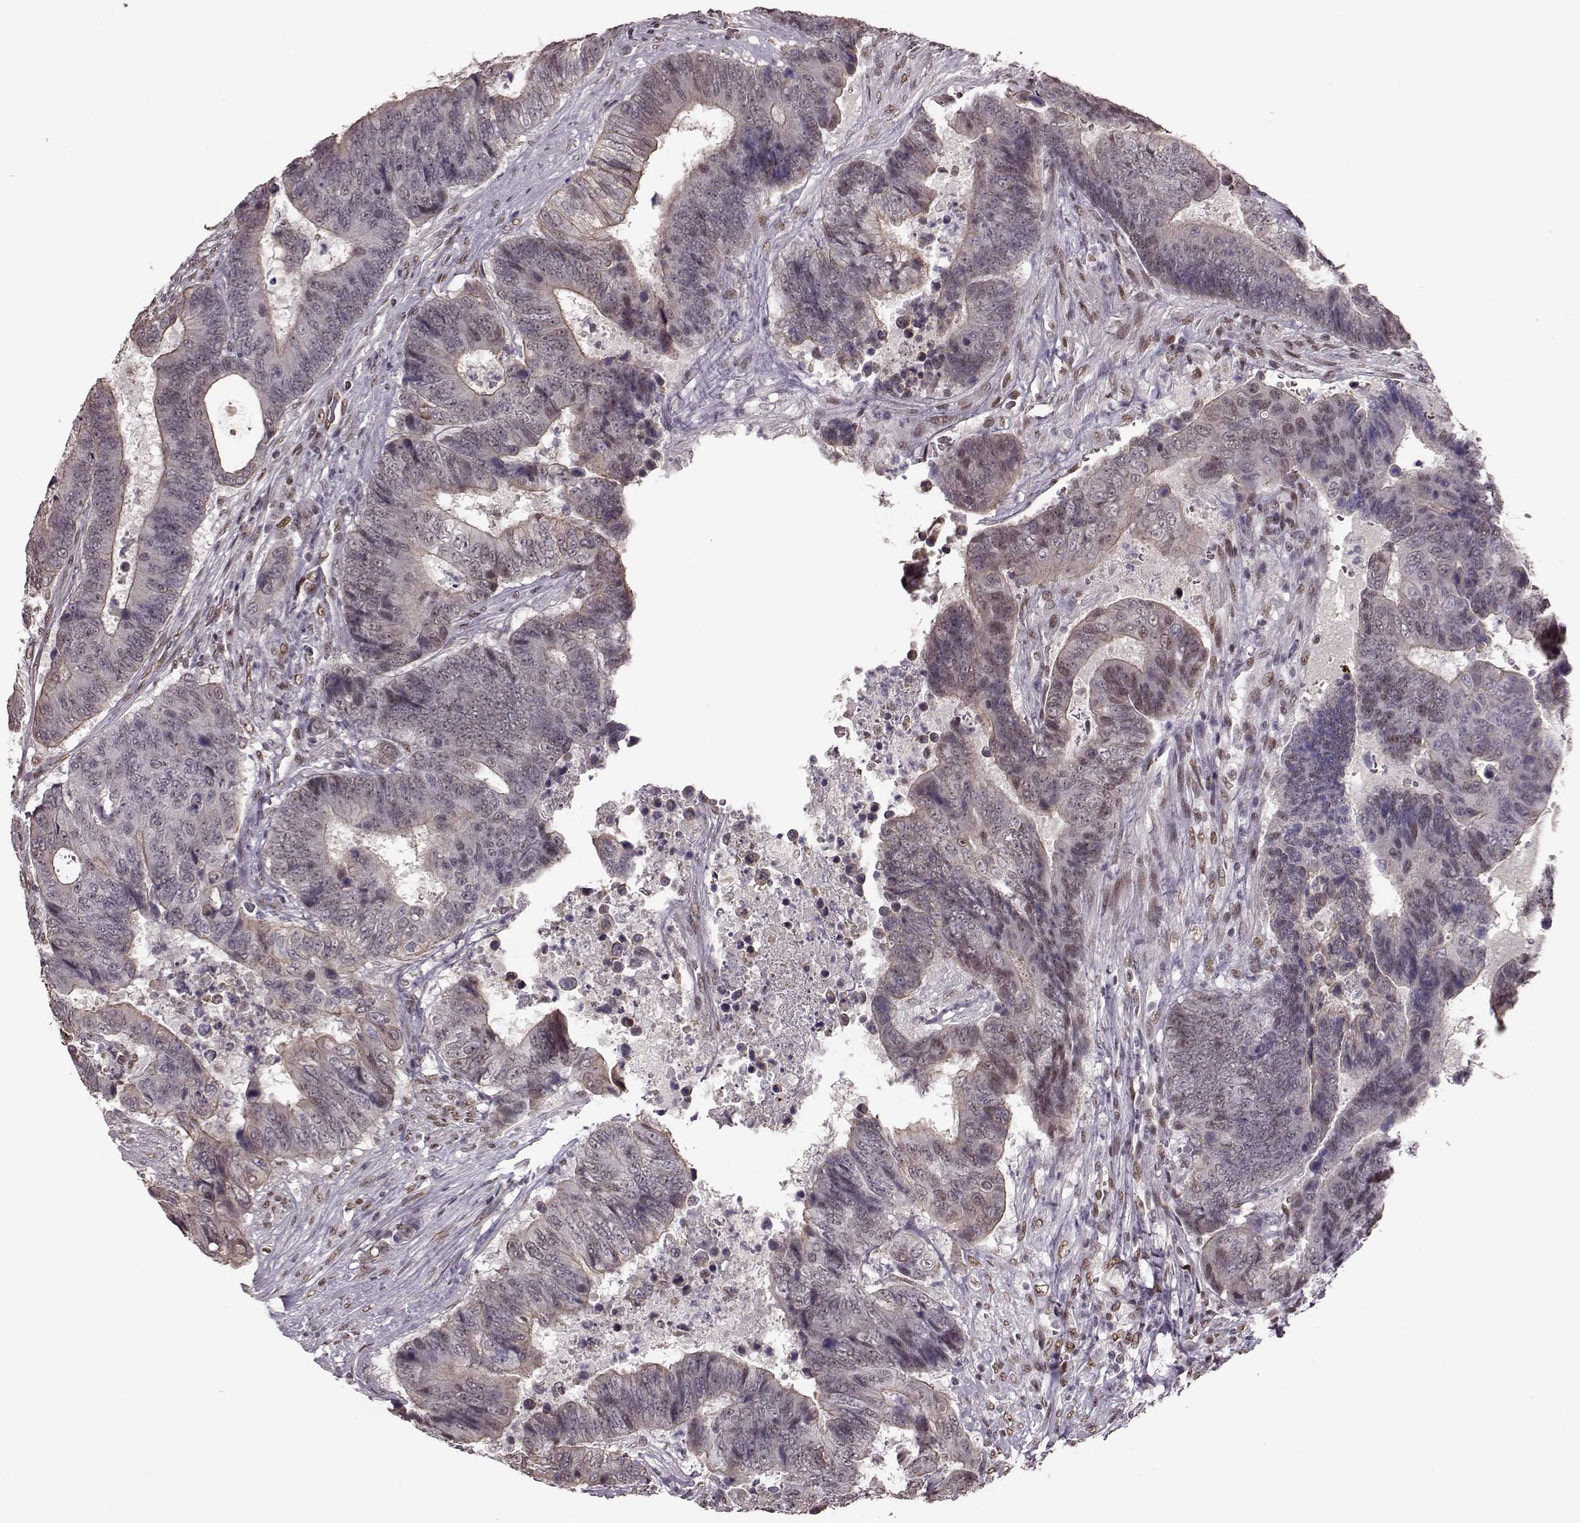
{"staining": {"intensity": "weak", "quantity": "<25%", "location": "nuclear"}, "tissue": "colorectal cancer", "cell_type": "Tumor cells", "image_type": "cancer", "snomed": [{"axis": "morphology", "description": "Adenocarcinoma, NOS"}, {"axis": "topography", "description": "Colon"}], "caption": "Immunohistochemical staining of colorectal cancer demonstrates no significant expression in tumor cells.", "gene": "FTO", "patient": {"sex": "female", "age": 48}}